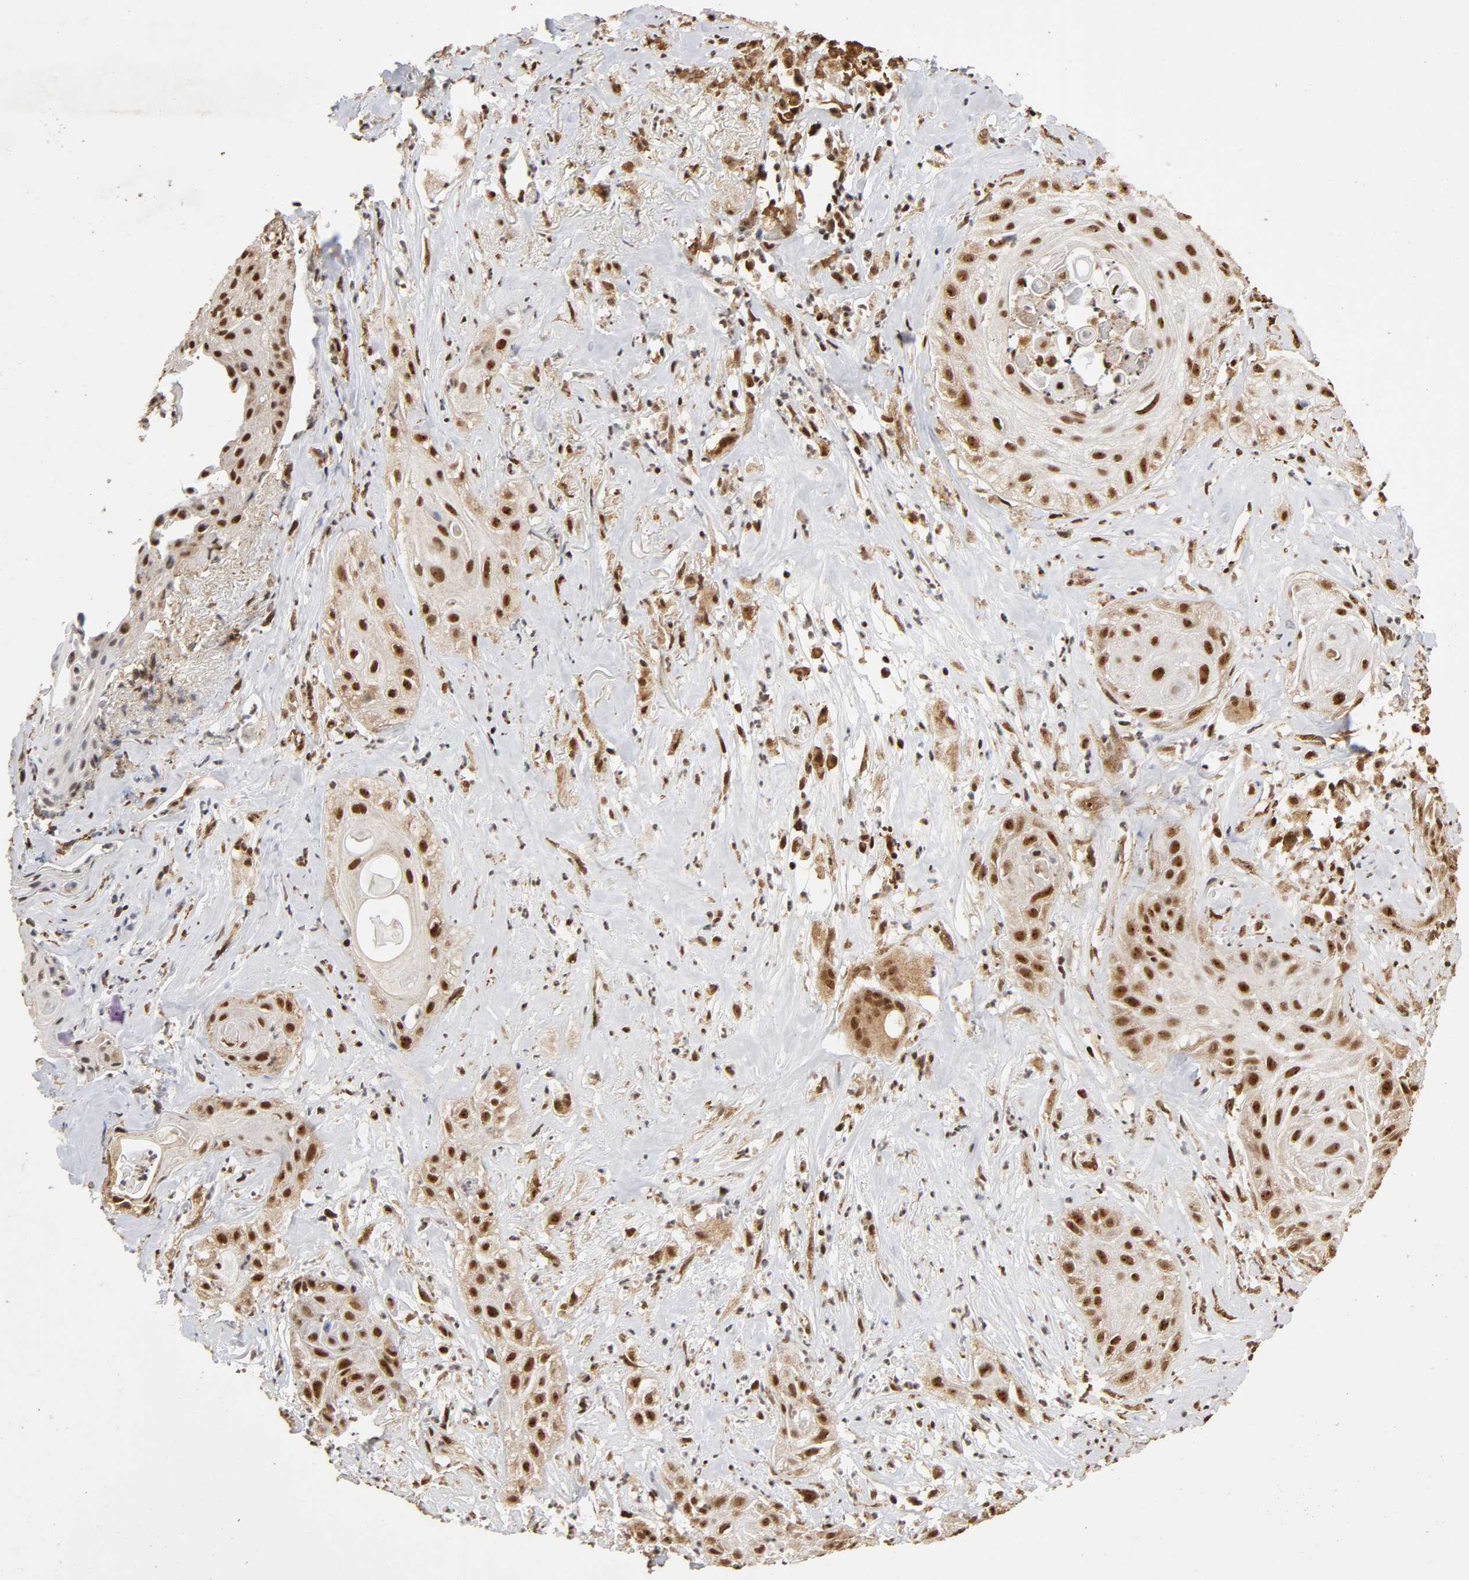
{"staining": {"intensity": "strong", "quantity": ">75%", "location": "cytoplasmic/membranous,nuclear"}, "tissue": "skin cancer", "cell_type": "Tumor cells", "image_type": "cancer", "snomed": [{"axis": "morphology", "description": "Squamous cell carcinoma, NOS"}, {"axis": "topography", "description": "Skin"}], "caption": "This micrograph demonstrates immunohistochemistry staining of skin squamous cell carcinoma, with high strong cytoplasmic/membranous and nuclear expression in about >75% of tumor cells.", "gene": "RNF122", "patient": {"sex": "male", "age": 65}}